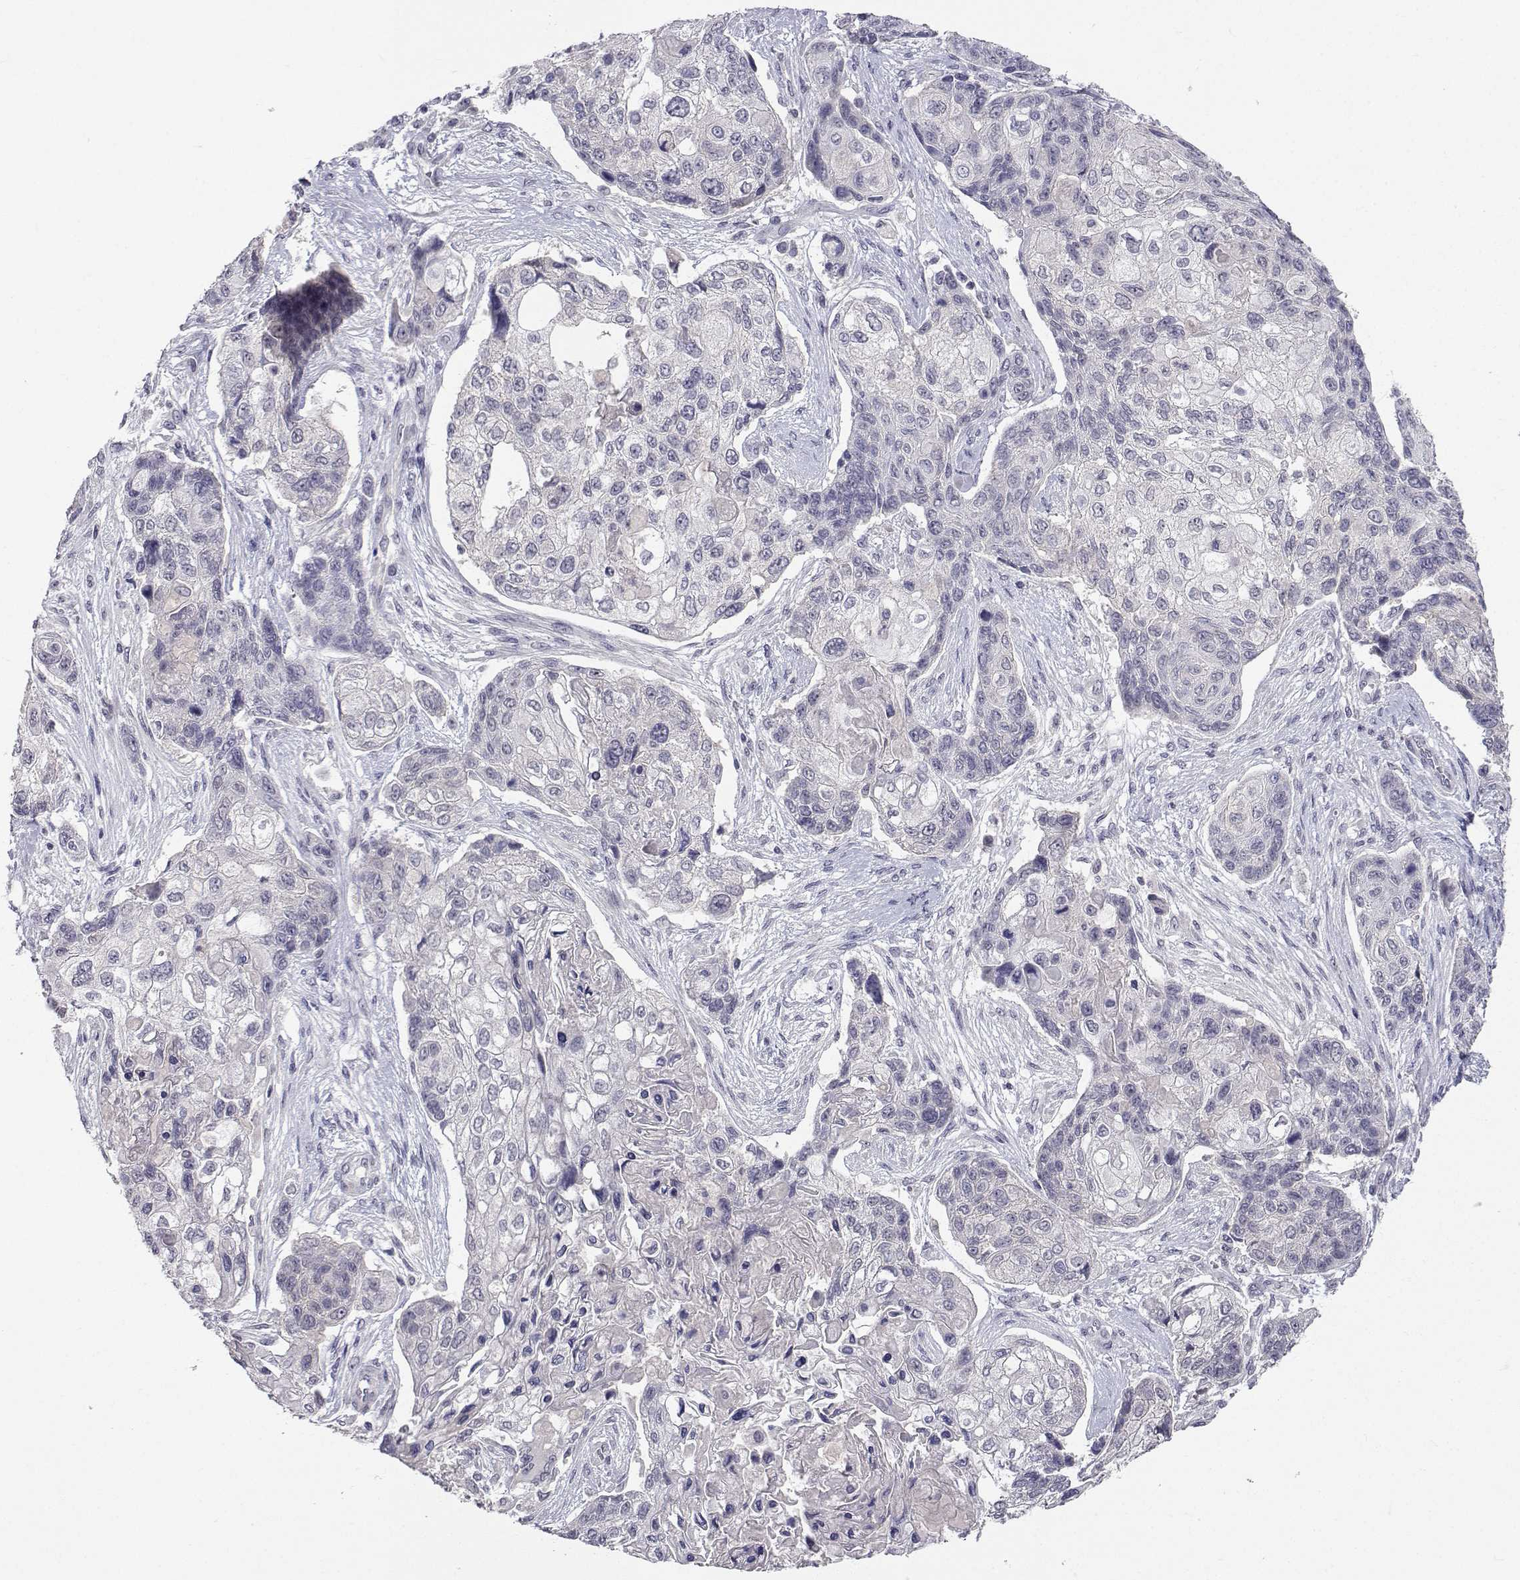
{"staining": {"intensity": "negative", "quantity": "none", "location": "none"}, "tissue": "lung cancer", "cell_type": "Tumor cells", "image_type": "cancer", "snomed": [{"axis": "morphology", "description": "Squamous cell carcinoma, NOS"}, {"axis": "topography", "description": "Lung"}], "caption": "Immunohistochemistry (IHC) image of lung cancer (squamous cell carcinoma) stained for a protein (brown), which displays no staining in tumor cells.", "gene": "SLC6A3", "patient": {"sex": "male", "age": 69}}